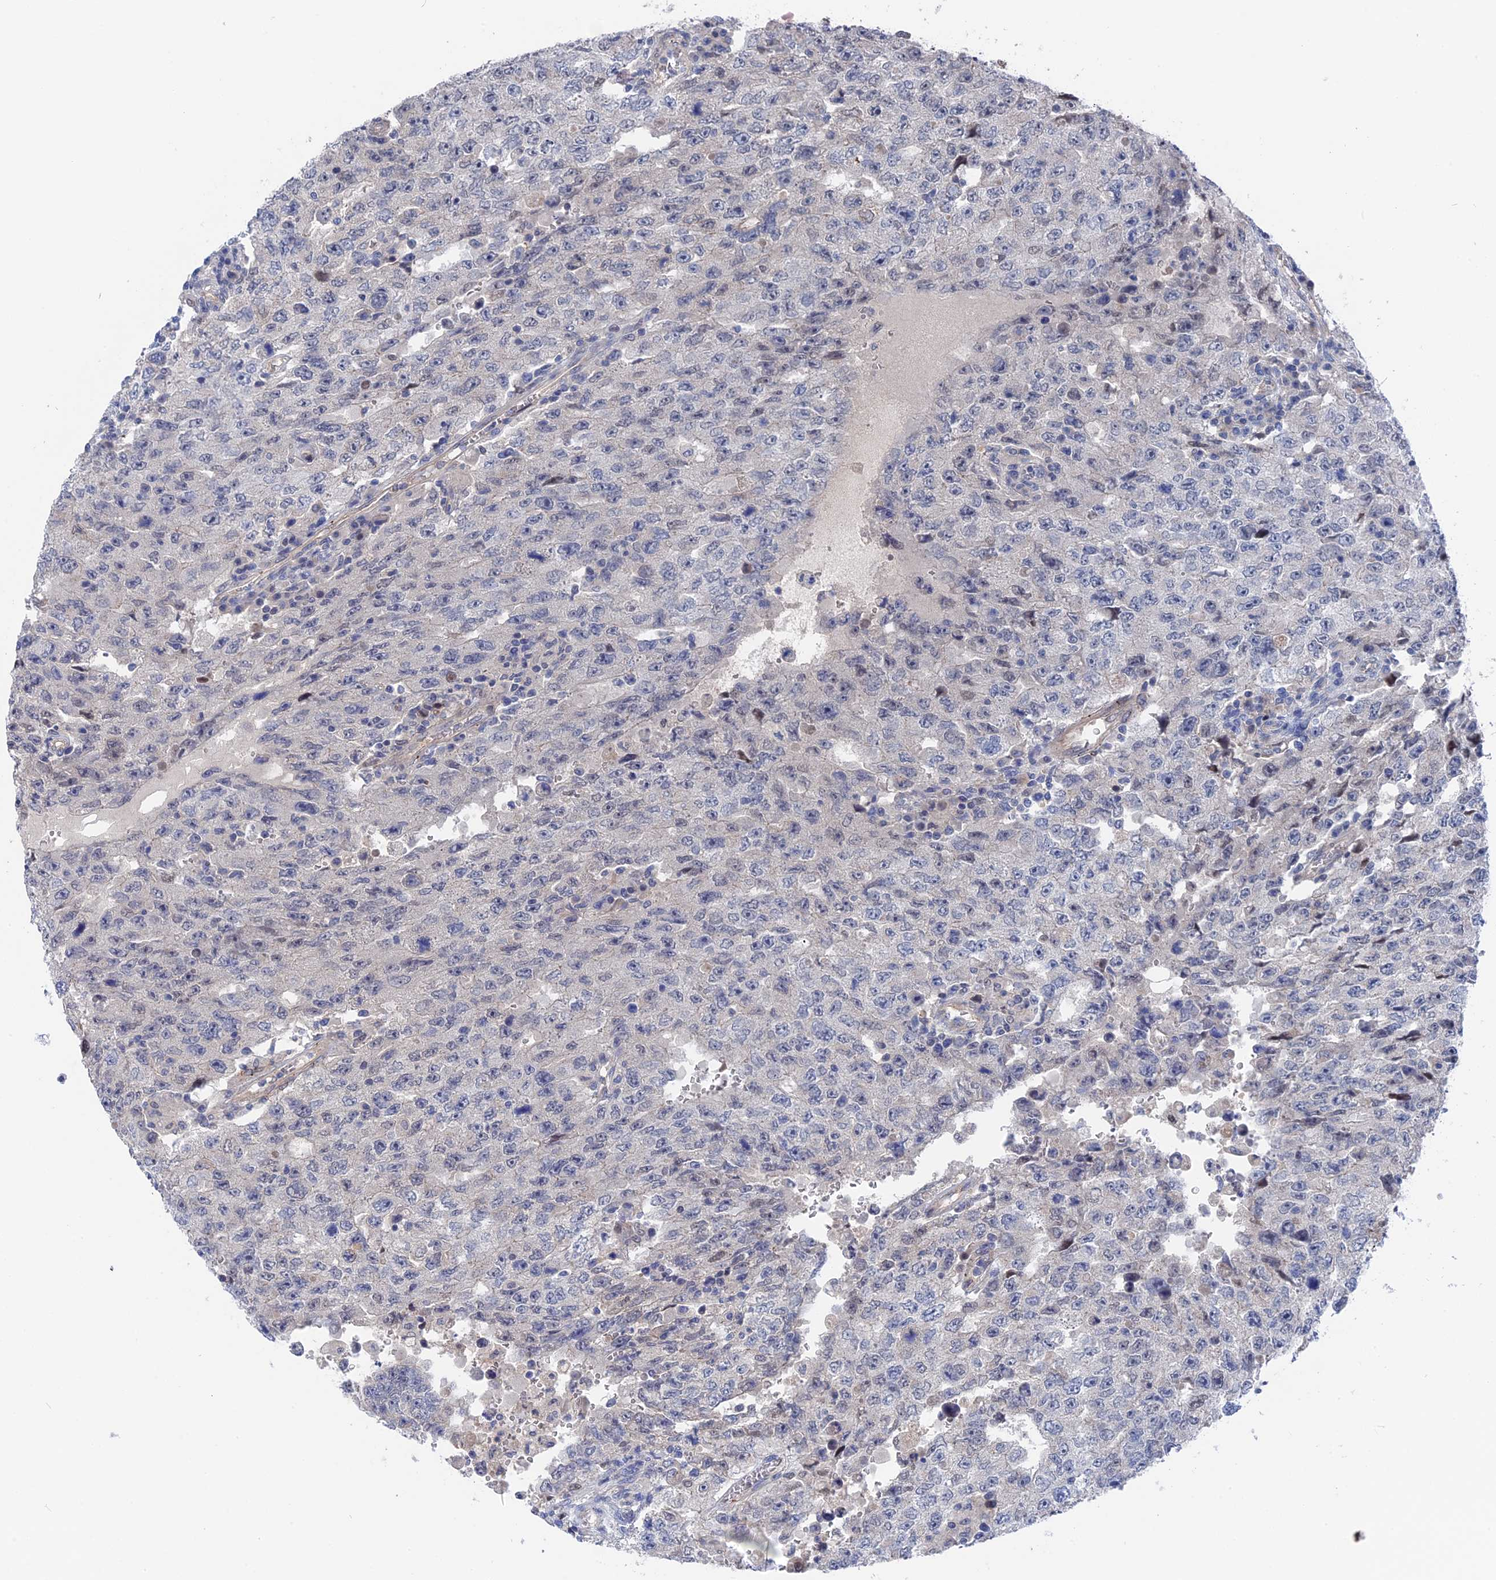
{"staining": {"intensity": "negative", "quantity": "none", "location": "none"}, "tissue": "testis cancer", "cell_type": "Tumor cells", "image_type": "cancer", "snomed": [{"axis": "morphology", "description": "Carcinoma, Embryonal, NOS"}, {"axis": "topography", "description": "Testis"}], "caption": "Tumor cells are negative for protein expression in human testis embryonal carcinoma.", "gene": "MTHFSD", "patient": {"sex": "male", "age": 26}}